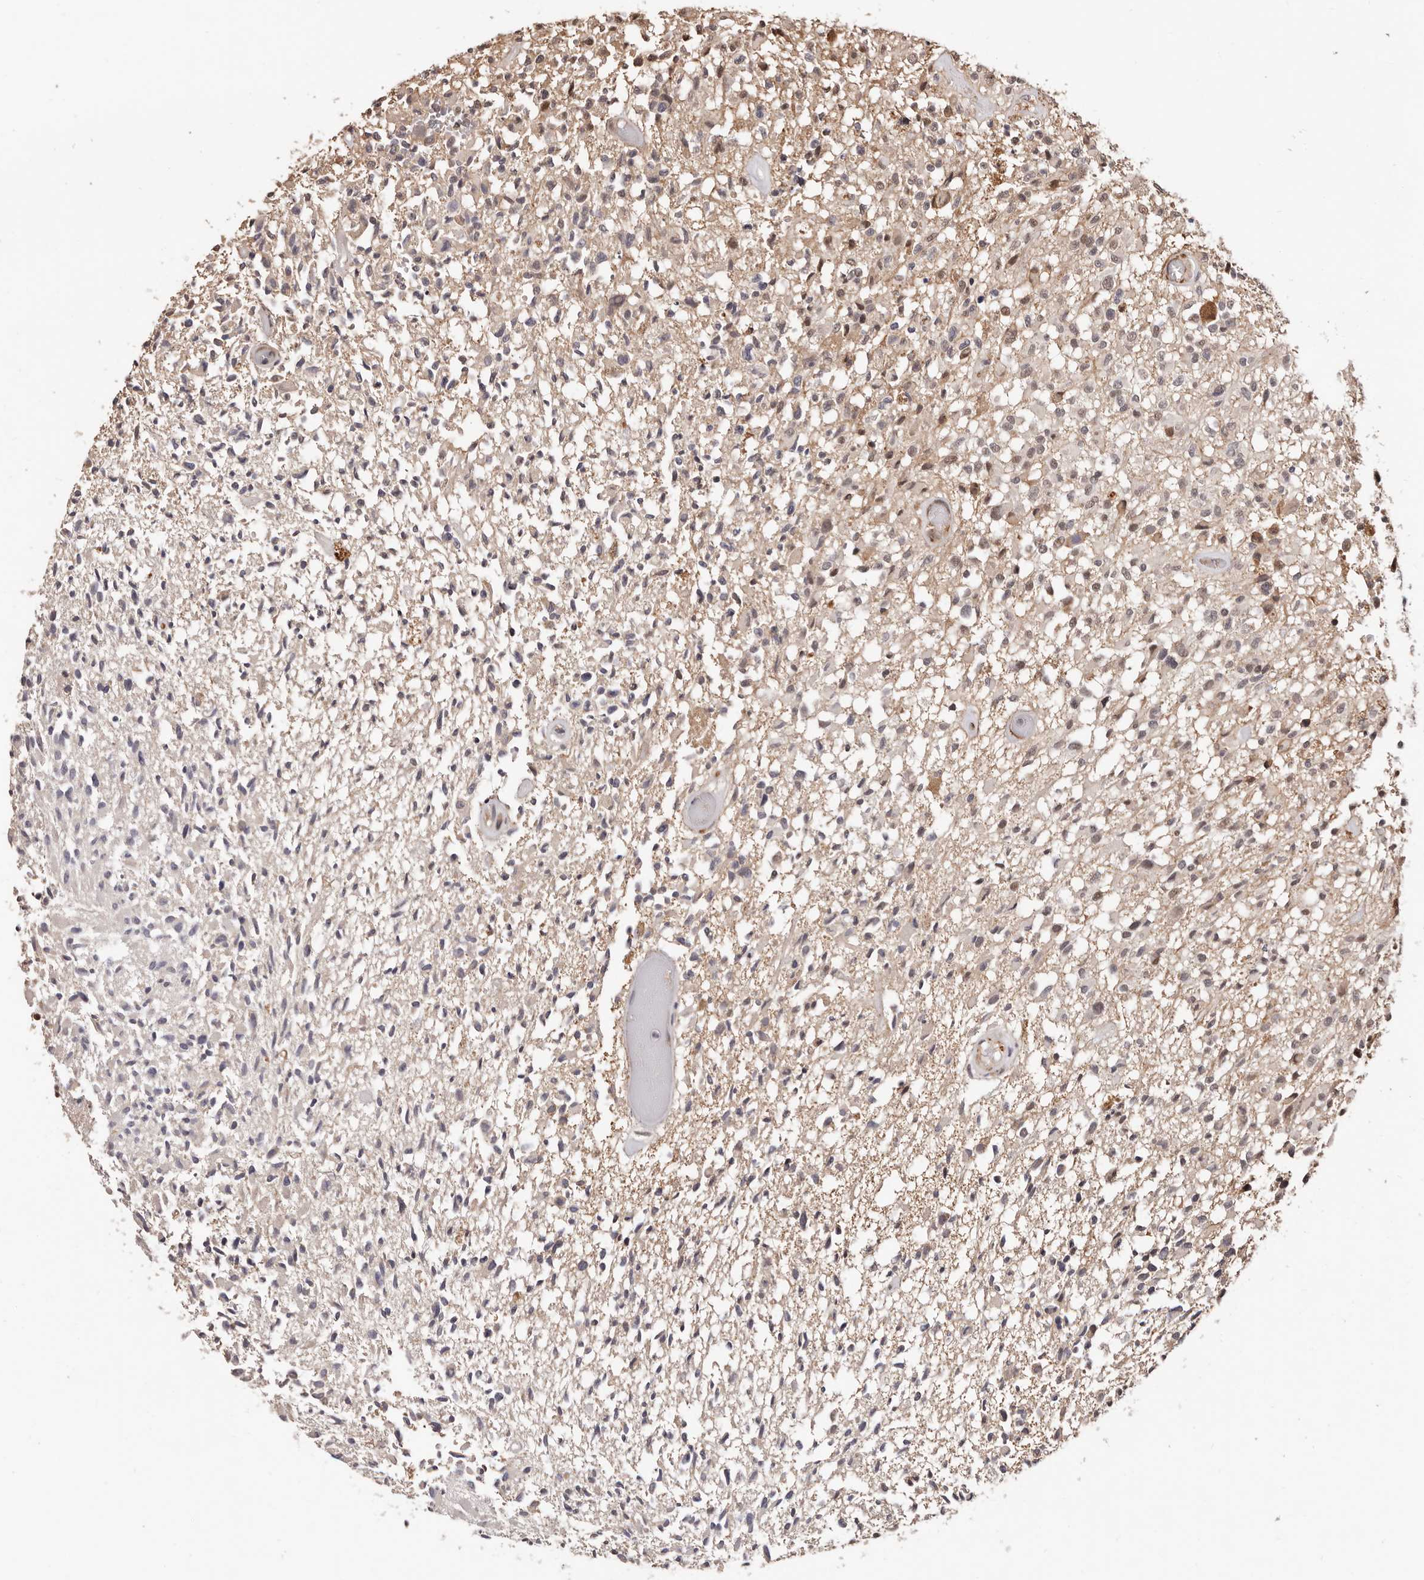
{"staining": {"intensity": "weak", "quantity": "<25%", "location": "nuclear"}, "tissue": "glioma", "cell_type": "Tumor cells", "image_type": "cancer", "snomed": [{"axis": "morphology", "description": "Glioma, malignant, High grade"}, {"axis": "morphology", "description": "Glioblastoma, NOS"}, {"axis": "topography", "description": "Brain"}], "caption": "Immunohistochemical staining of human malignant glioma (high-grade) demonstrates no significant expression in tumor cells.", "gene": "TRIP13", "patient": {"sex": "male", "age": 60}}